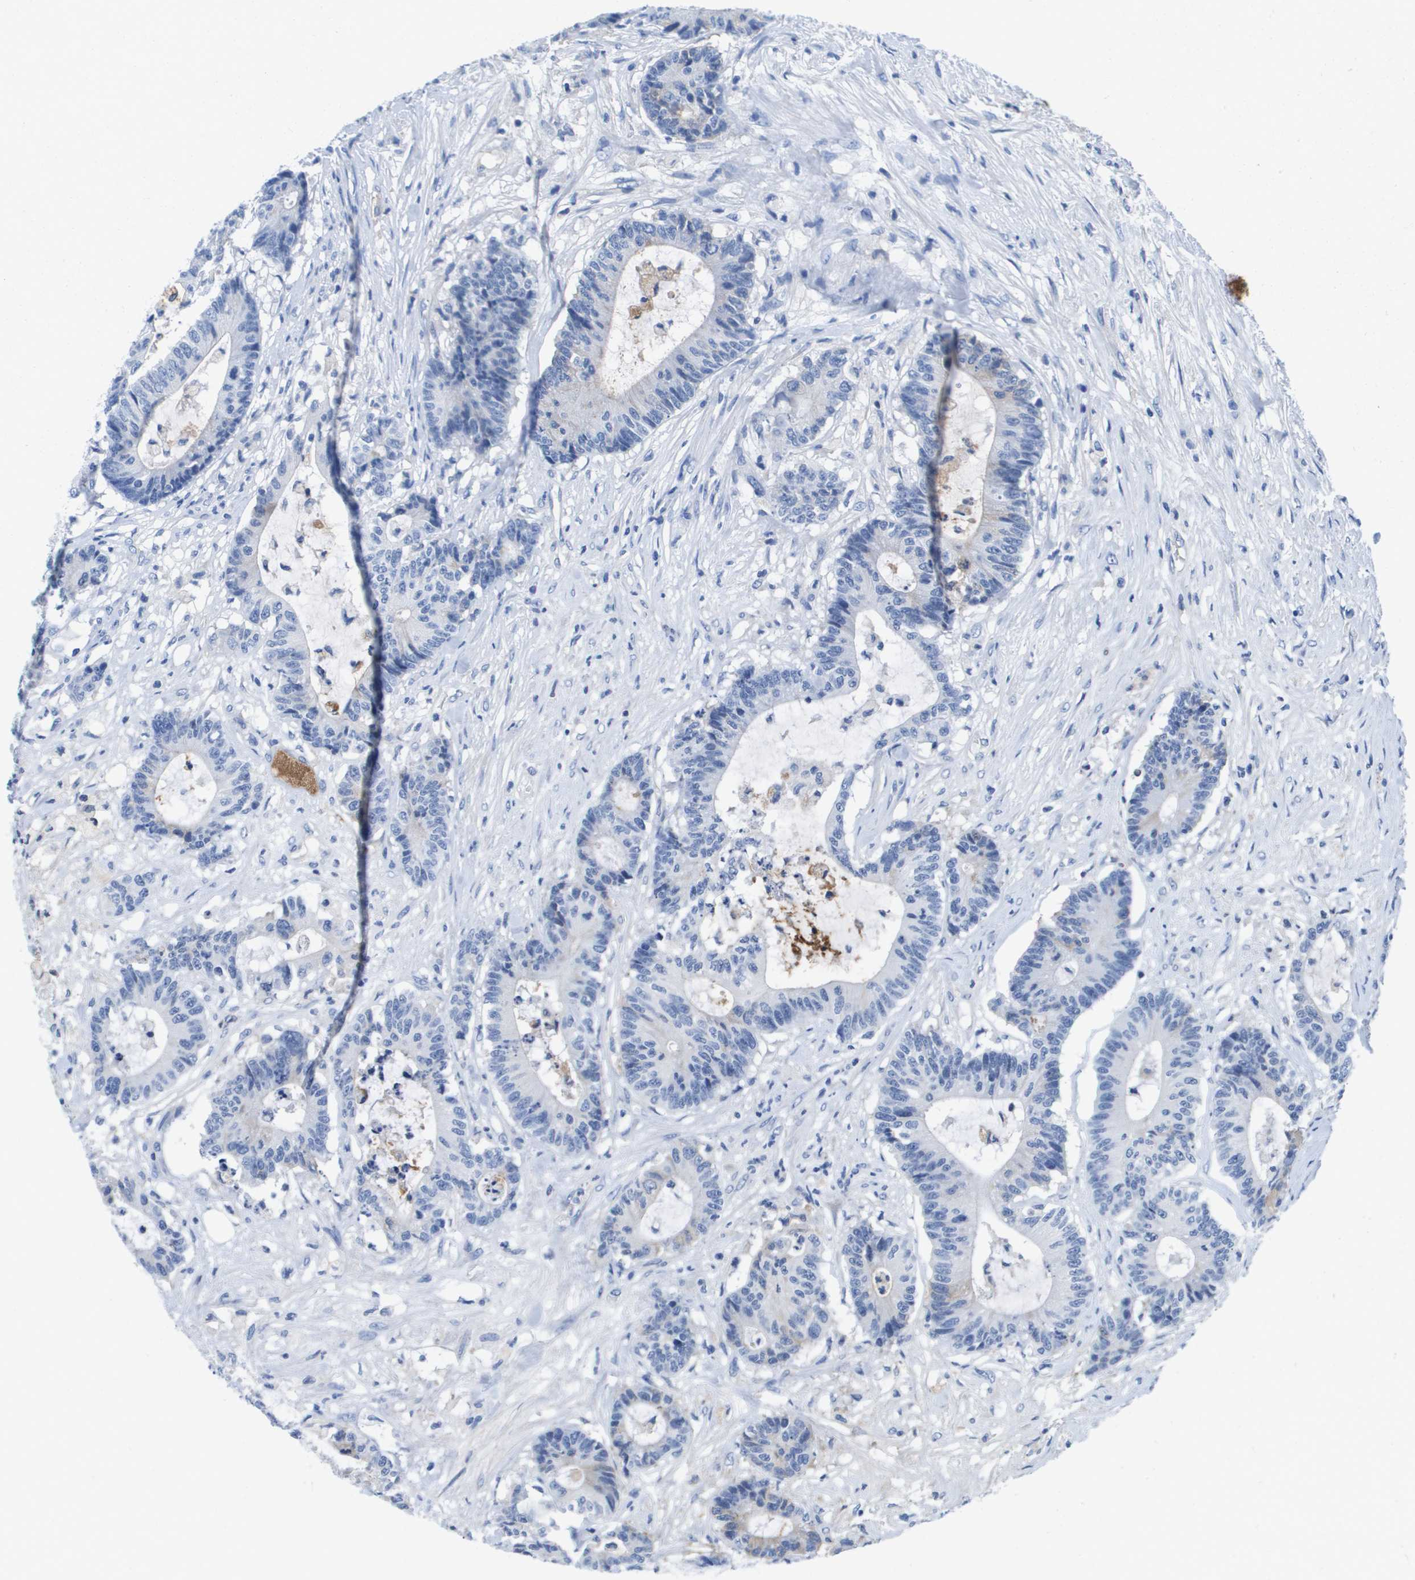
{"staining": {"intensity": "negative", "quantity": "none", "location": "none"}, "tissue": "colorectal cancer", "cell_type": "Tumor cells", "image_type": "cancer", "snomed": [{"axis": "morphology", "description": "Adenocarcinoma, NOS"}, {"axis": "topography", "description": "Colon"}], "caption": "IHC photomicrograph of neoplastic tissue: human colorectal cancer stained with DAB displays no significant protein expression in tumor cells.", "gene": "APOA1", "patient": {"sex": "female", "age": 84}}